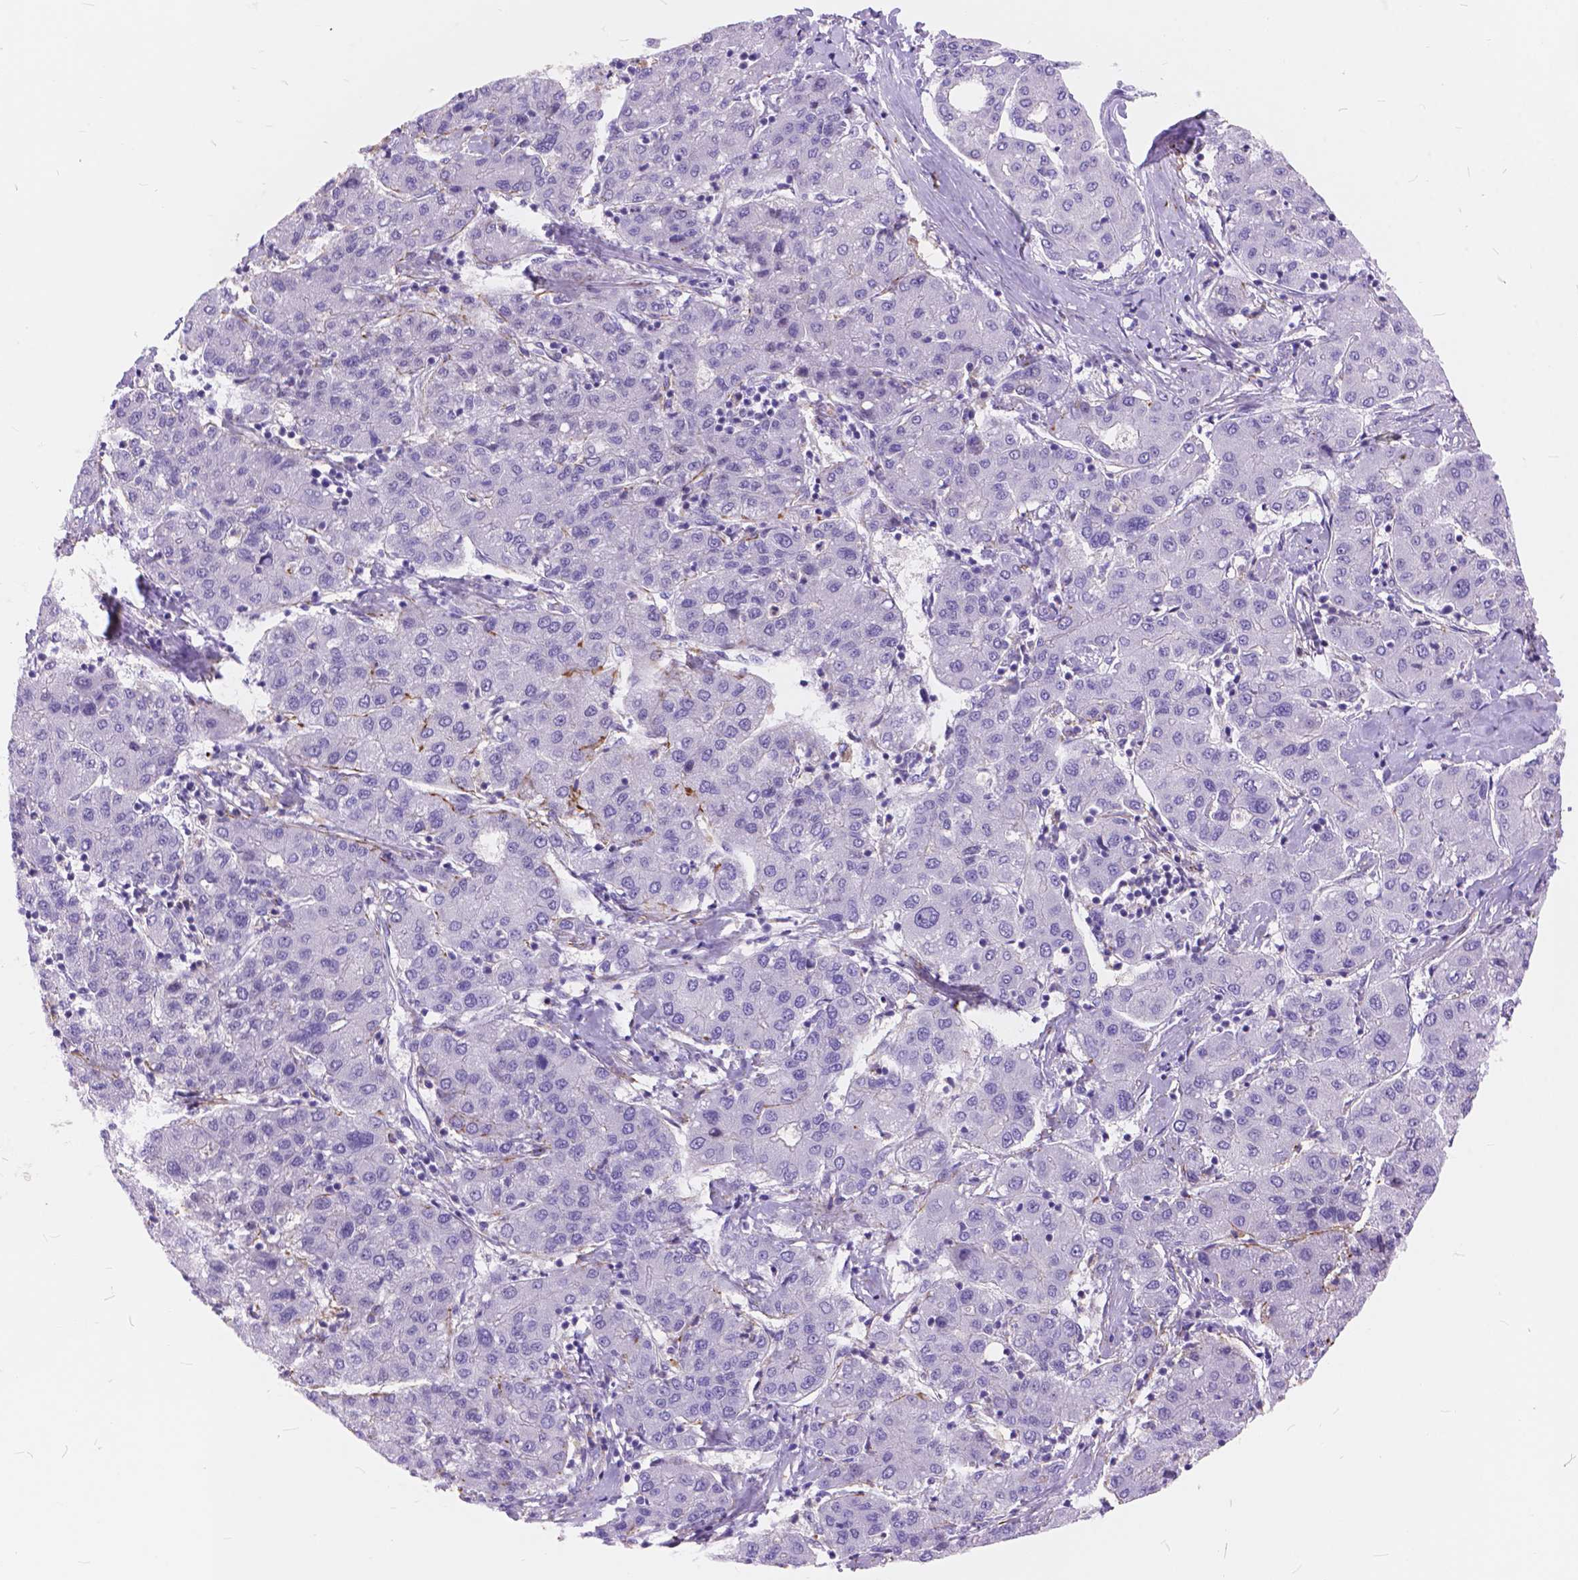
{"staining": {"intensity": "negative", "quantity": "none", "location": "none"}, "tissue": "liver cancer", "cell_type": "Tumor cells", "image_type": "cancer", "snomed": [{"axis": "morphology", "description": "Carcinoma, Hepatocellular, NOS"}, {"axis": "topography", "description": "Liver"}], "caption": "Protein analysis of liver hepatocellular carcinoma shows no significant positivity in tumor cells. (DAB immunohistochemistry visualized using brightfield microscopy, high magnification).", "gene": "MAN2C1", "patient": {"sex": "male", "age": 65}}